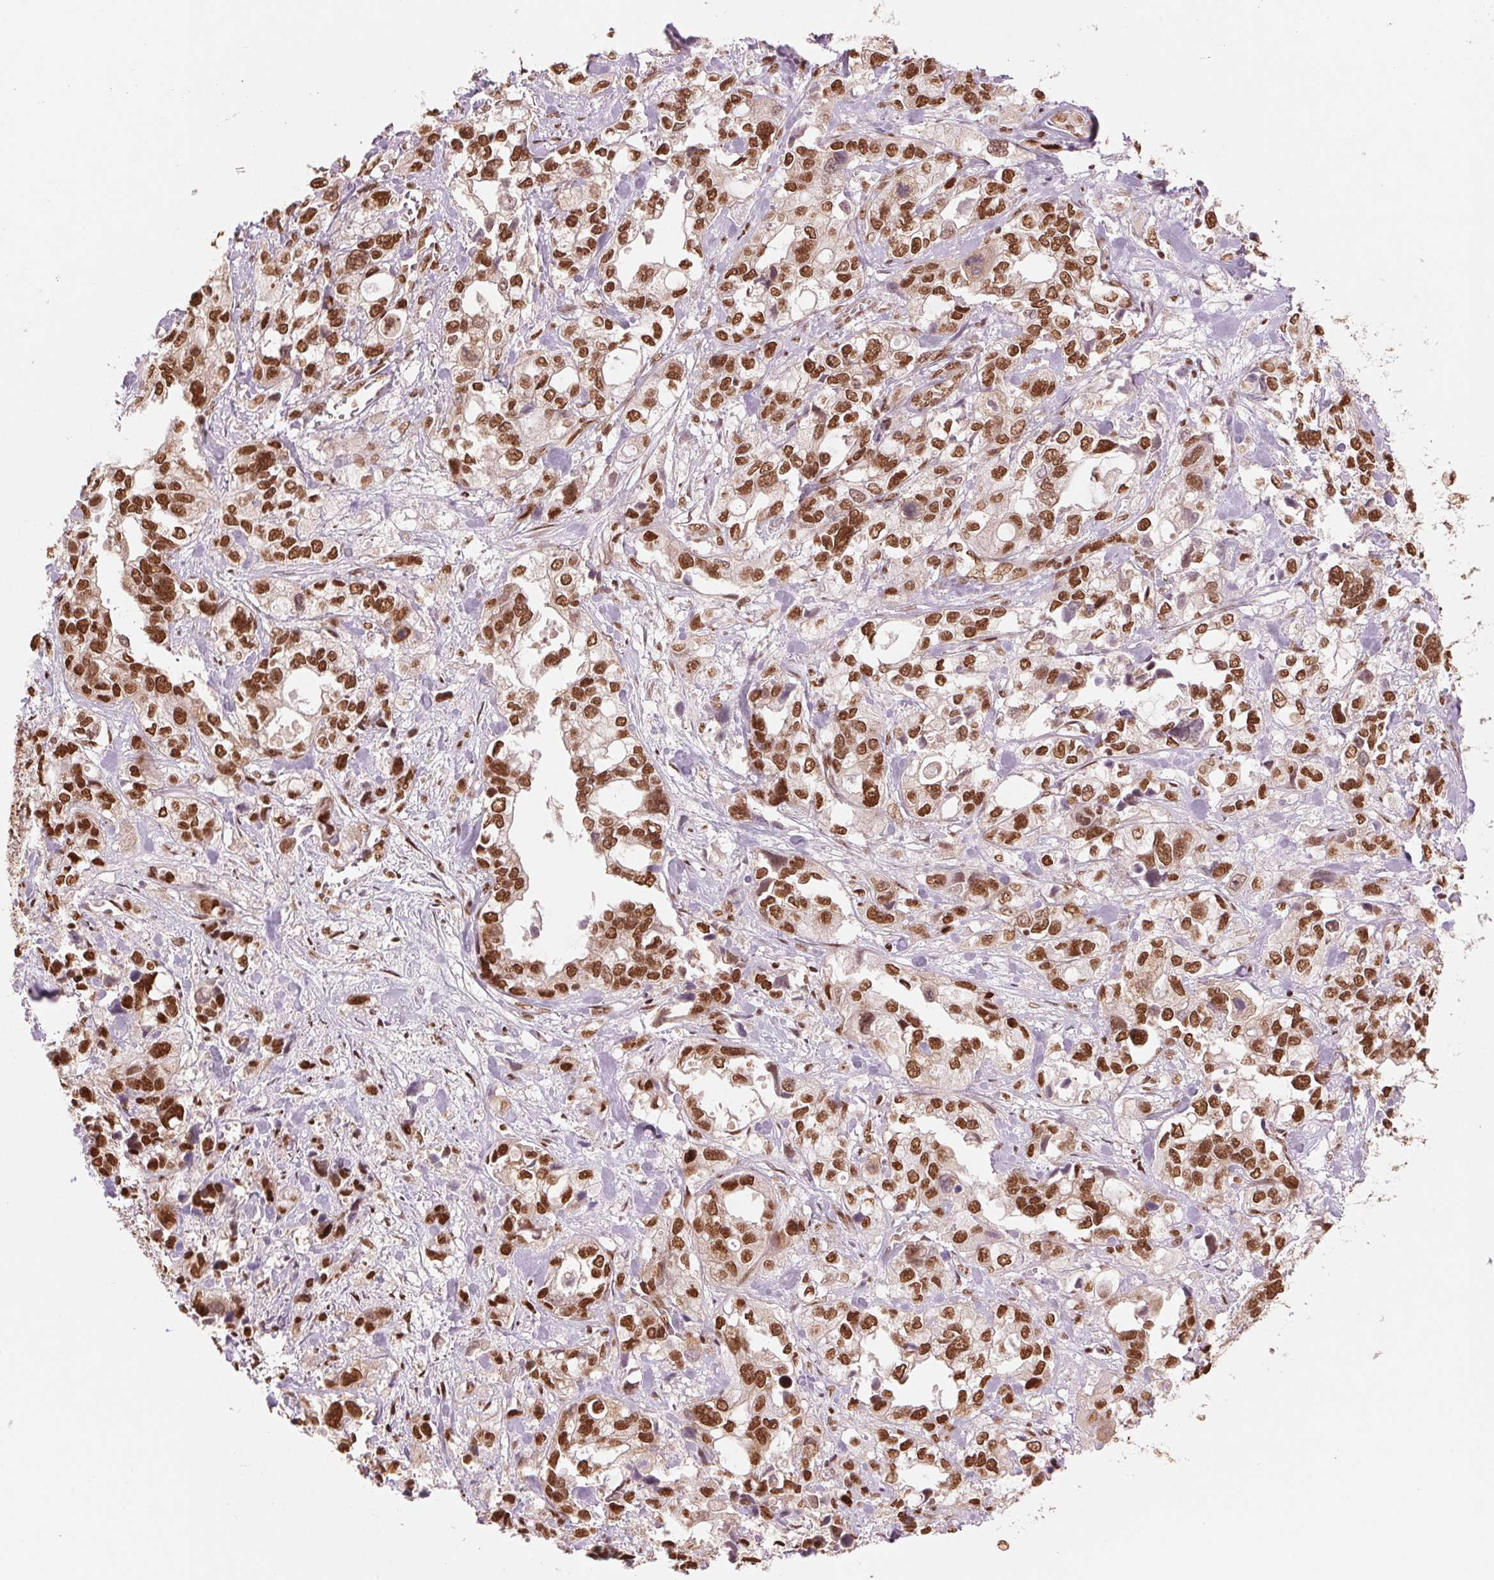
{"staining": {"intensity": "strong", "quantity": ">75%", "location": "nuclear"}, "tissue": "stomach cancer", "cell_type": "Tumor cells", "image_type": "cancer", "snomed": [{"axis": "morphology", "description": "Adenocarcinoma, NOS"}, {"axis": "topography", "description": "Stomach, upper"}], "caption": "About >75% of tumor cells in human adenocarcinoma (stomach) demonstrate strong nuclear protein expression as visualized by brown immunohistochemical staining.", "gene": "TTLL9", "patient": {"sex": "female", "age": 81}}